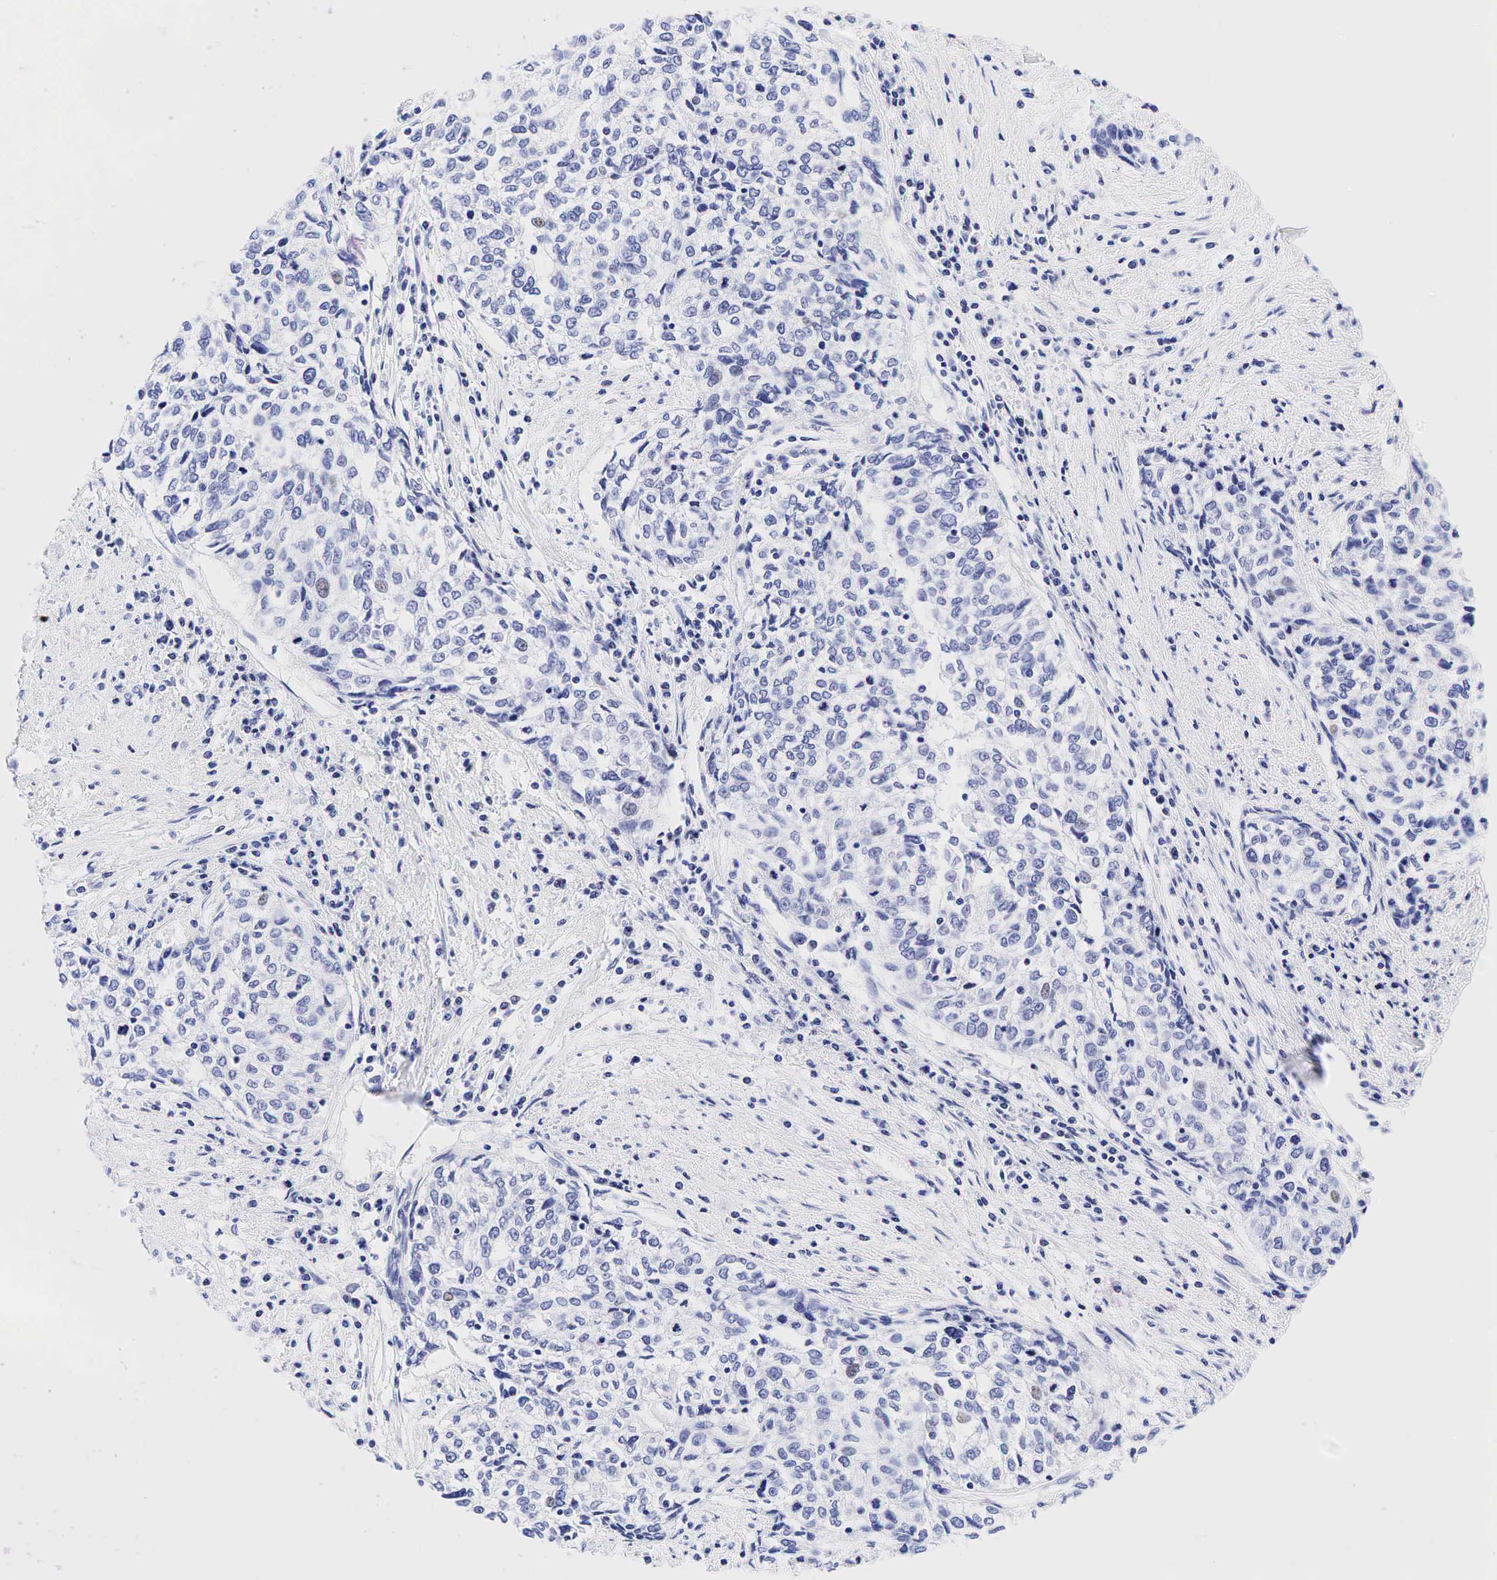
{"staining": {"intensity": "weak", "quantity": "<25%", "location": "nuclear"}, "tissue": "cervical cancer", "cell_type": "Tumor cells", "image_type": "cancer", "snomed": [{"axis": "morphology", "description": "Squamous cell carcinoma, NOS"}, {"axis": "topography", "description": "Cervix"}], "caption": "The histopathology image demonstrates no significant expression in tumor cells of cervical squamous cell carcinoma.", "gene": "ESR1", "patient": {"sex": "female", "age": 57}}